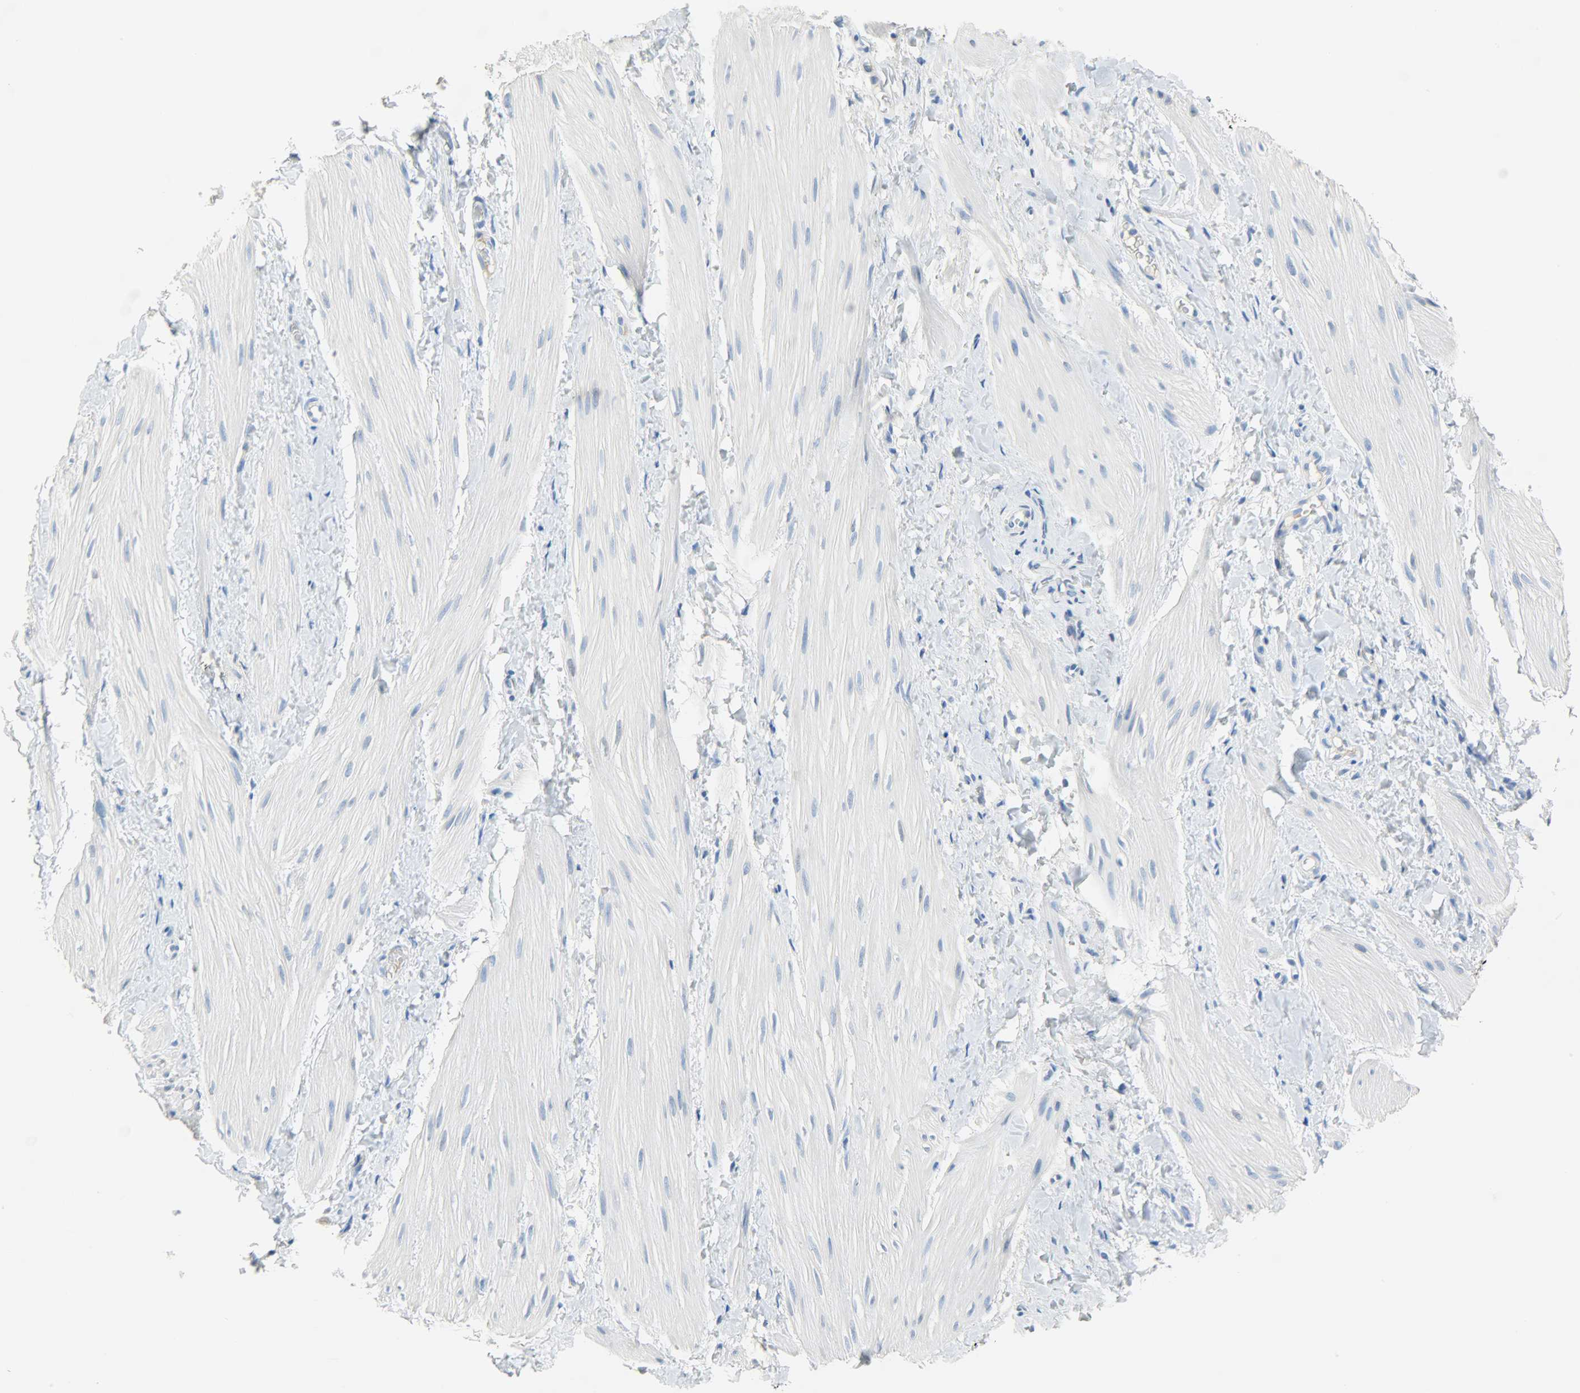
{"staining": {"intensity": "weak", "quantity": ">75%", "location": "cytoplasmic/membranous"}, "tissue": "smooth muscle", "cell_type": "Smooth muscle cells", "image_type": "normal", "snomed": [{"axis": "morphology", "description": "Normal tissue, NOS"}, {"axis": "topography", "description": "Smooth muscle"}], "caption": "Human smooth muscle stained for a protein (brown) exhibits weak cytoplasmic/membranous positive expression in about >75% of smooth muscle cells.", "gene": "CRP", "patient": {"sex": "male", "age": 16}}